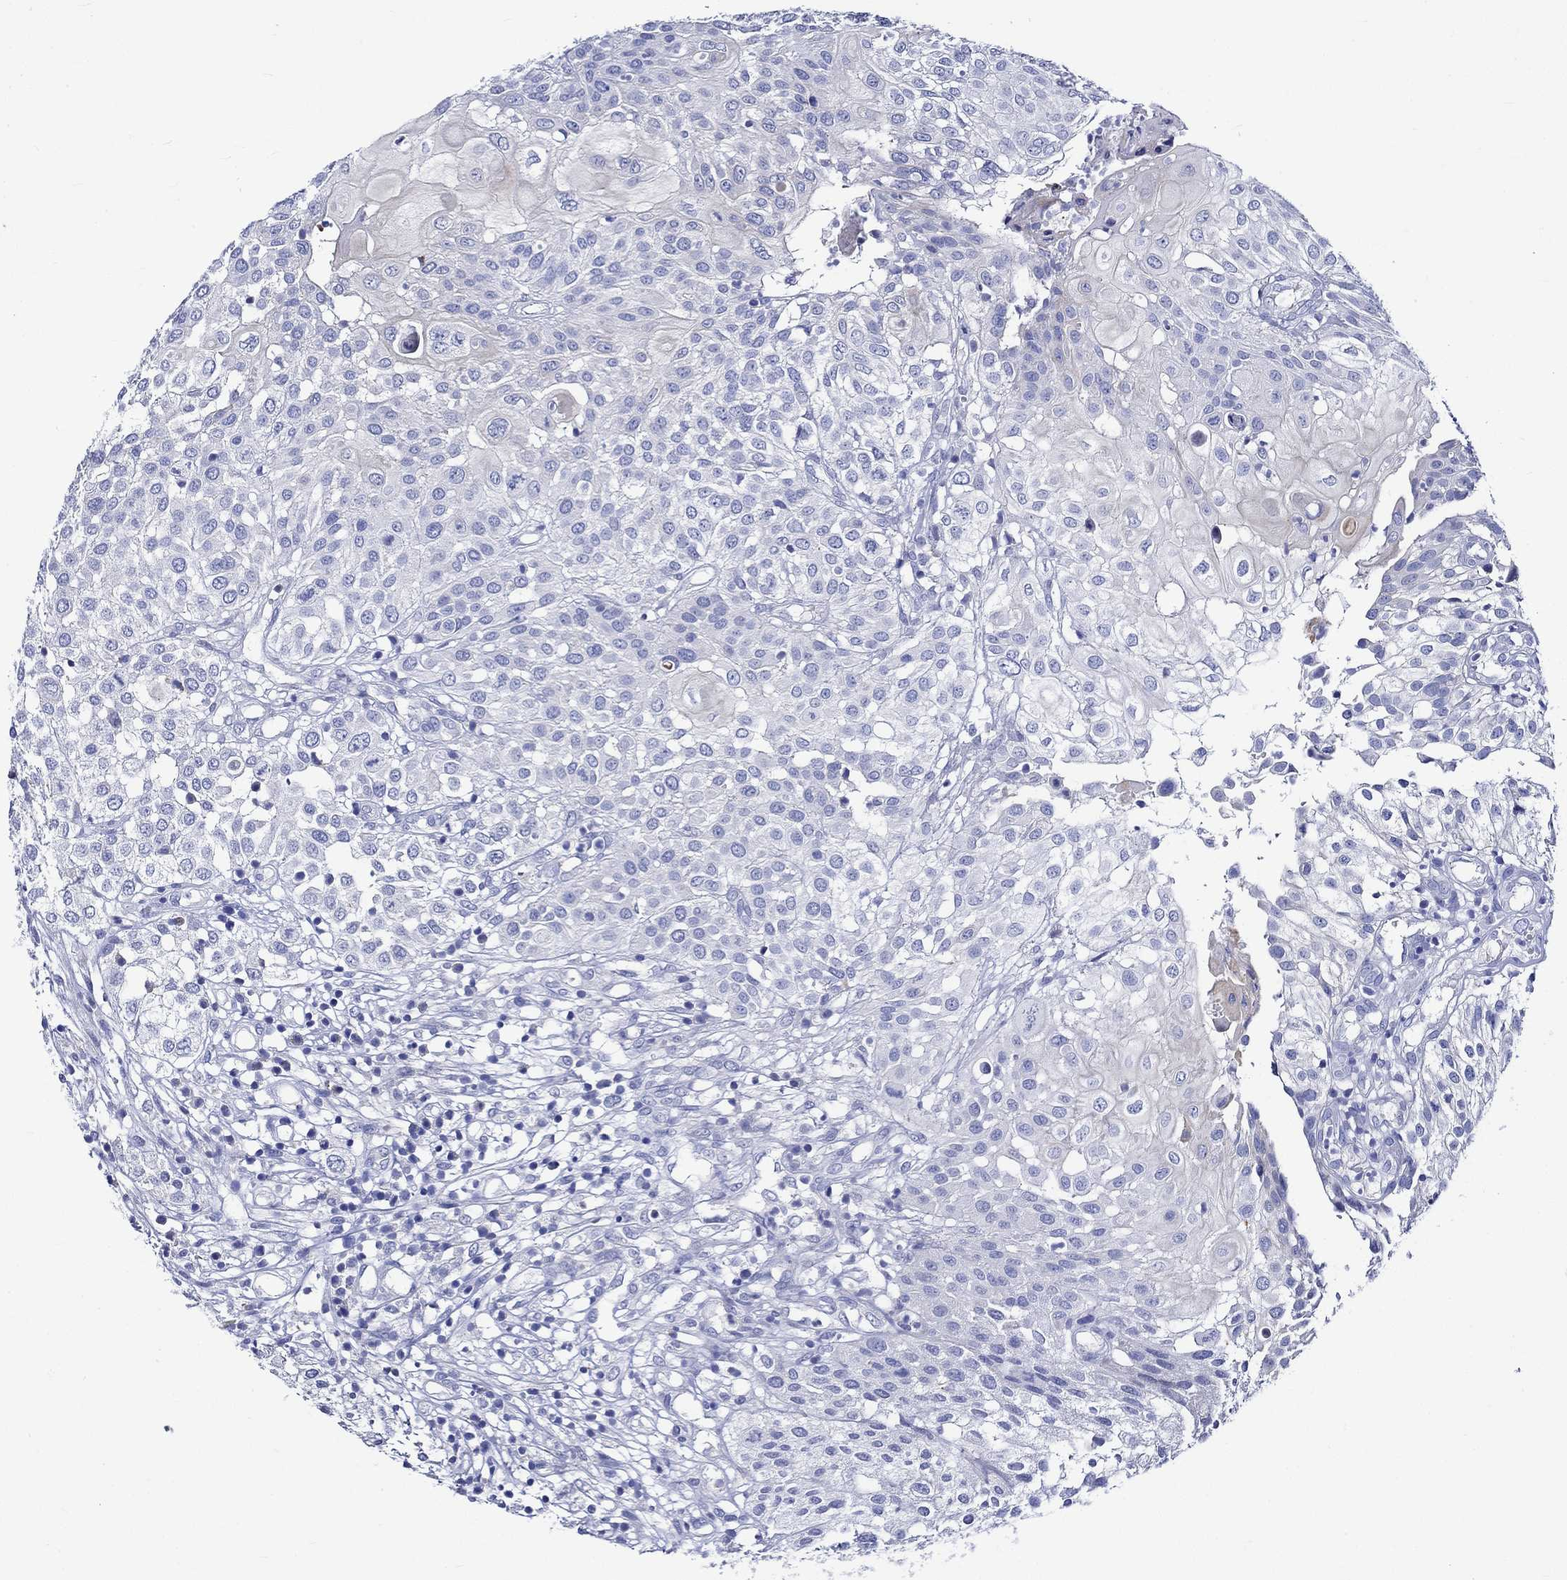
{"staining": {"intensity": "negative", "quantity": "none", "location": "none"}, "tissue": "urothelial cancer", "cell_type": "Tumor cells", "image_type": "cancer", "snomed": [{"axis": "morphology", "description": "Urothelial carcinoma, High grade"}, {"axis": "topography", "description": "Urinary bladder"}], "caption": "An immunohistochemistry (IHC) histopathology image of urothelial cancer is shown. There is no staining in tumor cells of urothelial cancer.", "gene": "NRIP3", "patient": {"sex": "female", "age": 79}}